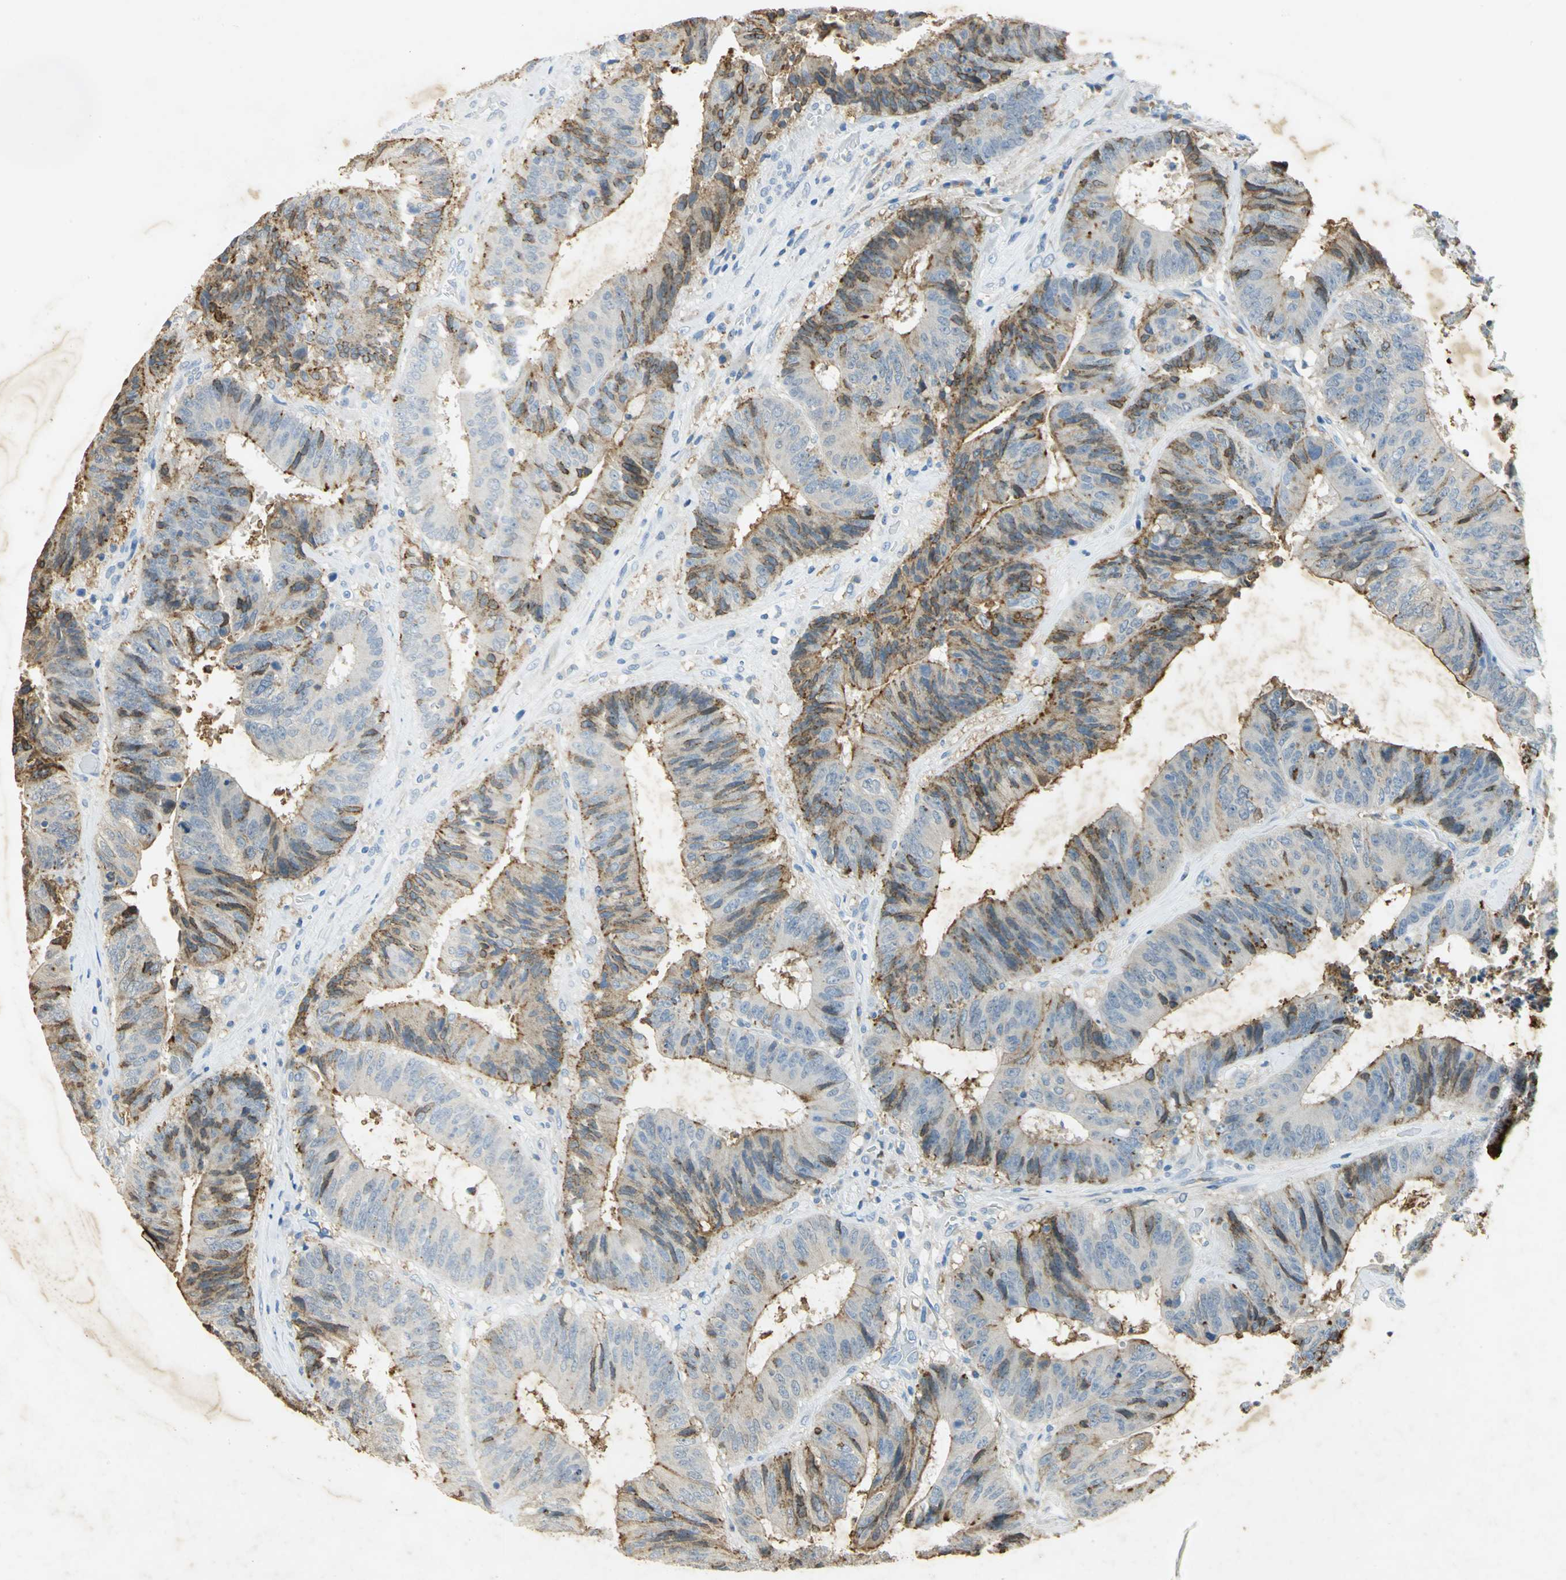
{"staining": {"intensity": "moderate", "quantity": "25%-75%", "location": "cytoplasmic/membranous"}, "tissue": "colorectal cancer", "cell_type": "Tumor cells", "image_type": "cancer", "snomed": [{"axis": "morphology", "description": "Adenocarcinoma, NOS"}, {"axis": "topography", "description": "Rectum"}], "caption": "Protein staining displays moderate cytoplasmic/membranous expression in about 25%-75% of tumor cells in colorectal cancer.", "gene": "ANXA4", "patient": {"sex": "male", "age": 72}}